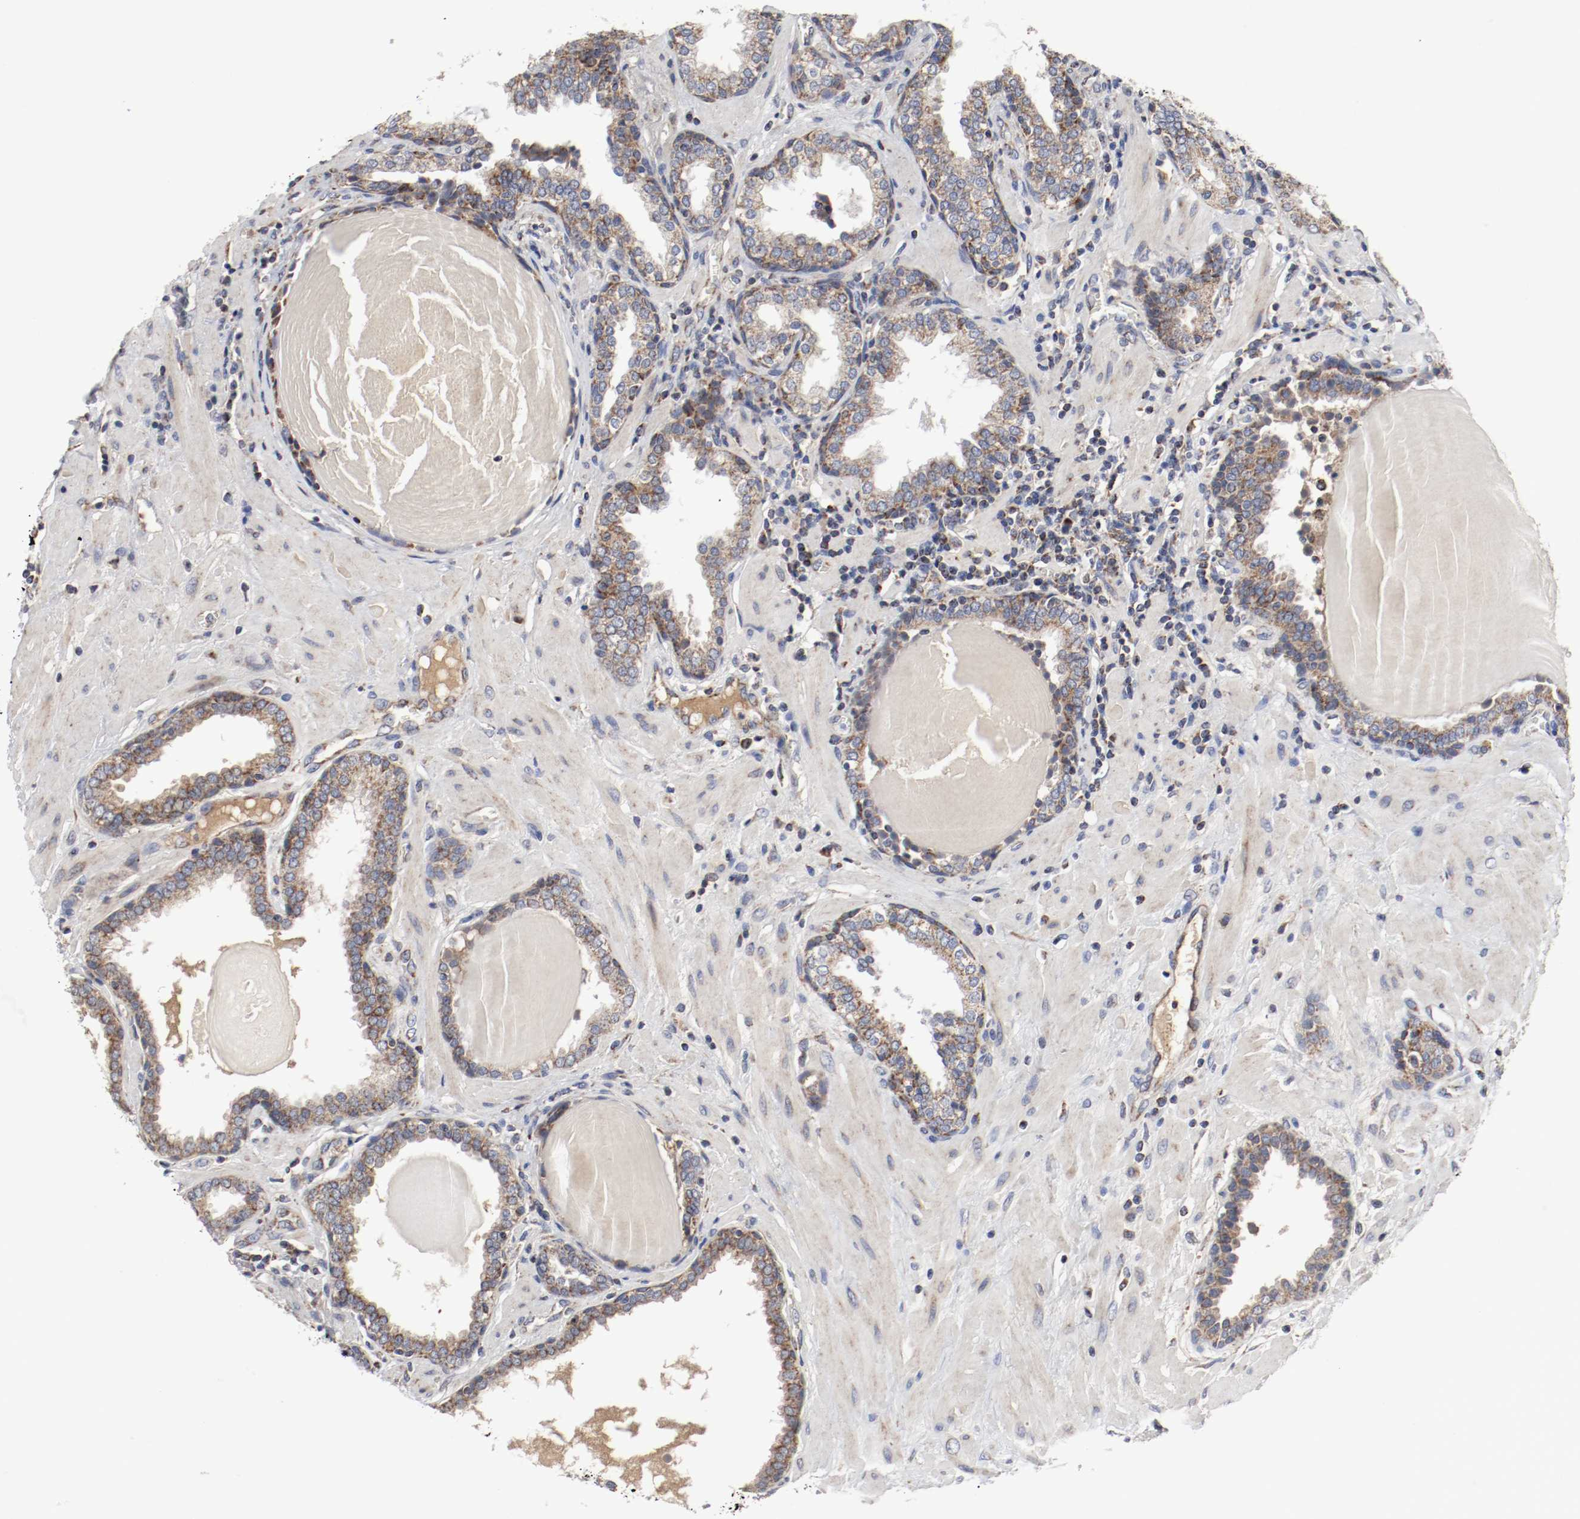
{"staining": {"intensity": "moderate", "quantity": ">75%", "location": "cytoplasmic/membranous"}, "tissue": "prostate", "cell_type": "Glandular cells", "image_type": "normal", "snomed": [{"axis": "morphology", "description": "Normal tissue, NOS"}, {"axis": "topography", "description": "Prostate"}], "caption": "The immunohistochemical stain shows moderate cytoplasmic/membranous expression in glandular cells of benign prostate. The staining was performed using DAB, with brown indicating positive protein expression. Nuclei are stained blue with hematoxylin.", "gene": "AFG3L2", "patient": {"sex": "male", "age": 51}}